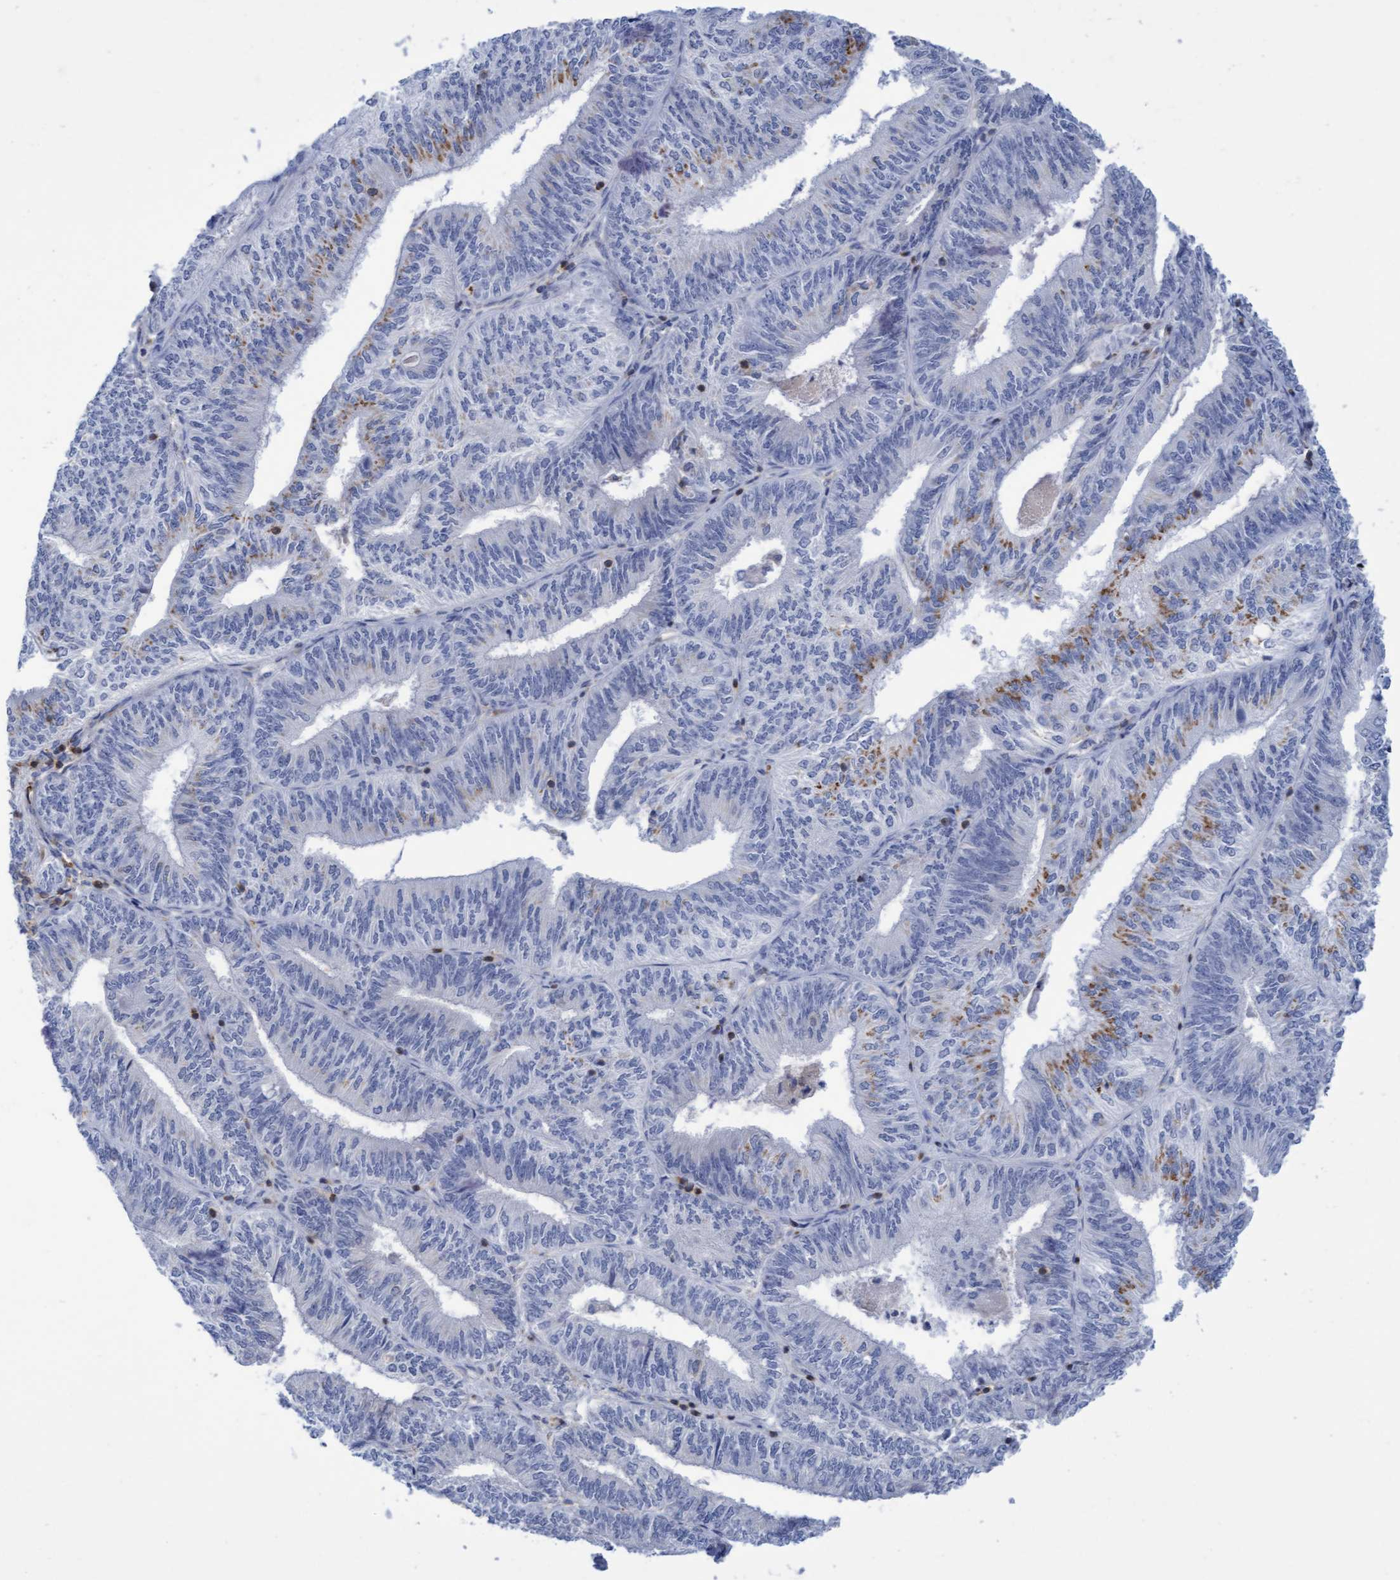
{"staining": {"intensity": "moderate", "quantity": "<25%", "location": "cytoplasmic/membranous"}, "tissue": "endometrial cancer", "cell_type": "Tumor cells", "image_type": "cancer", "snomed": [{"axis": "morphology", "description": "Adenocarcinoma, NOS"}, {"axis": "topography", "description": "Endometrium"}], "caption": "Immunohistochemistry of endometrial cancer (adenocarcinoma) demonstrates low levels of moderate cytoplasmic/membranous staining in approximately <25% of tumor cells.", "gene": "FNBP1", "patient": {"sex": "female", "age": 58}}